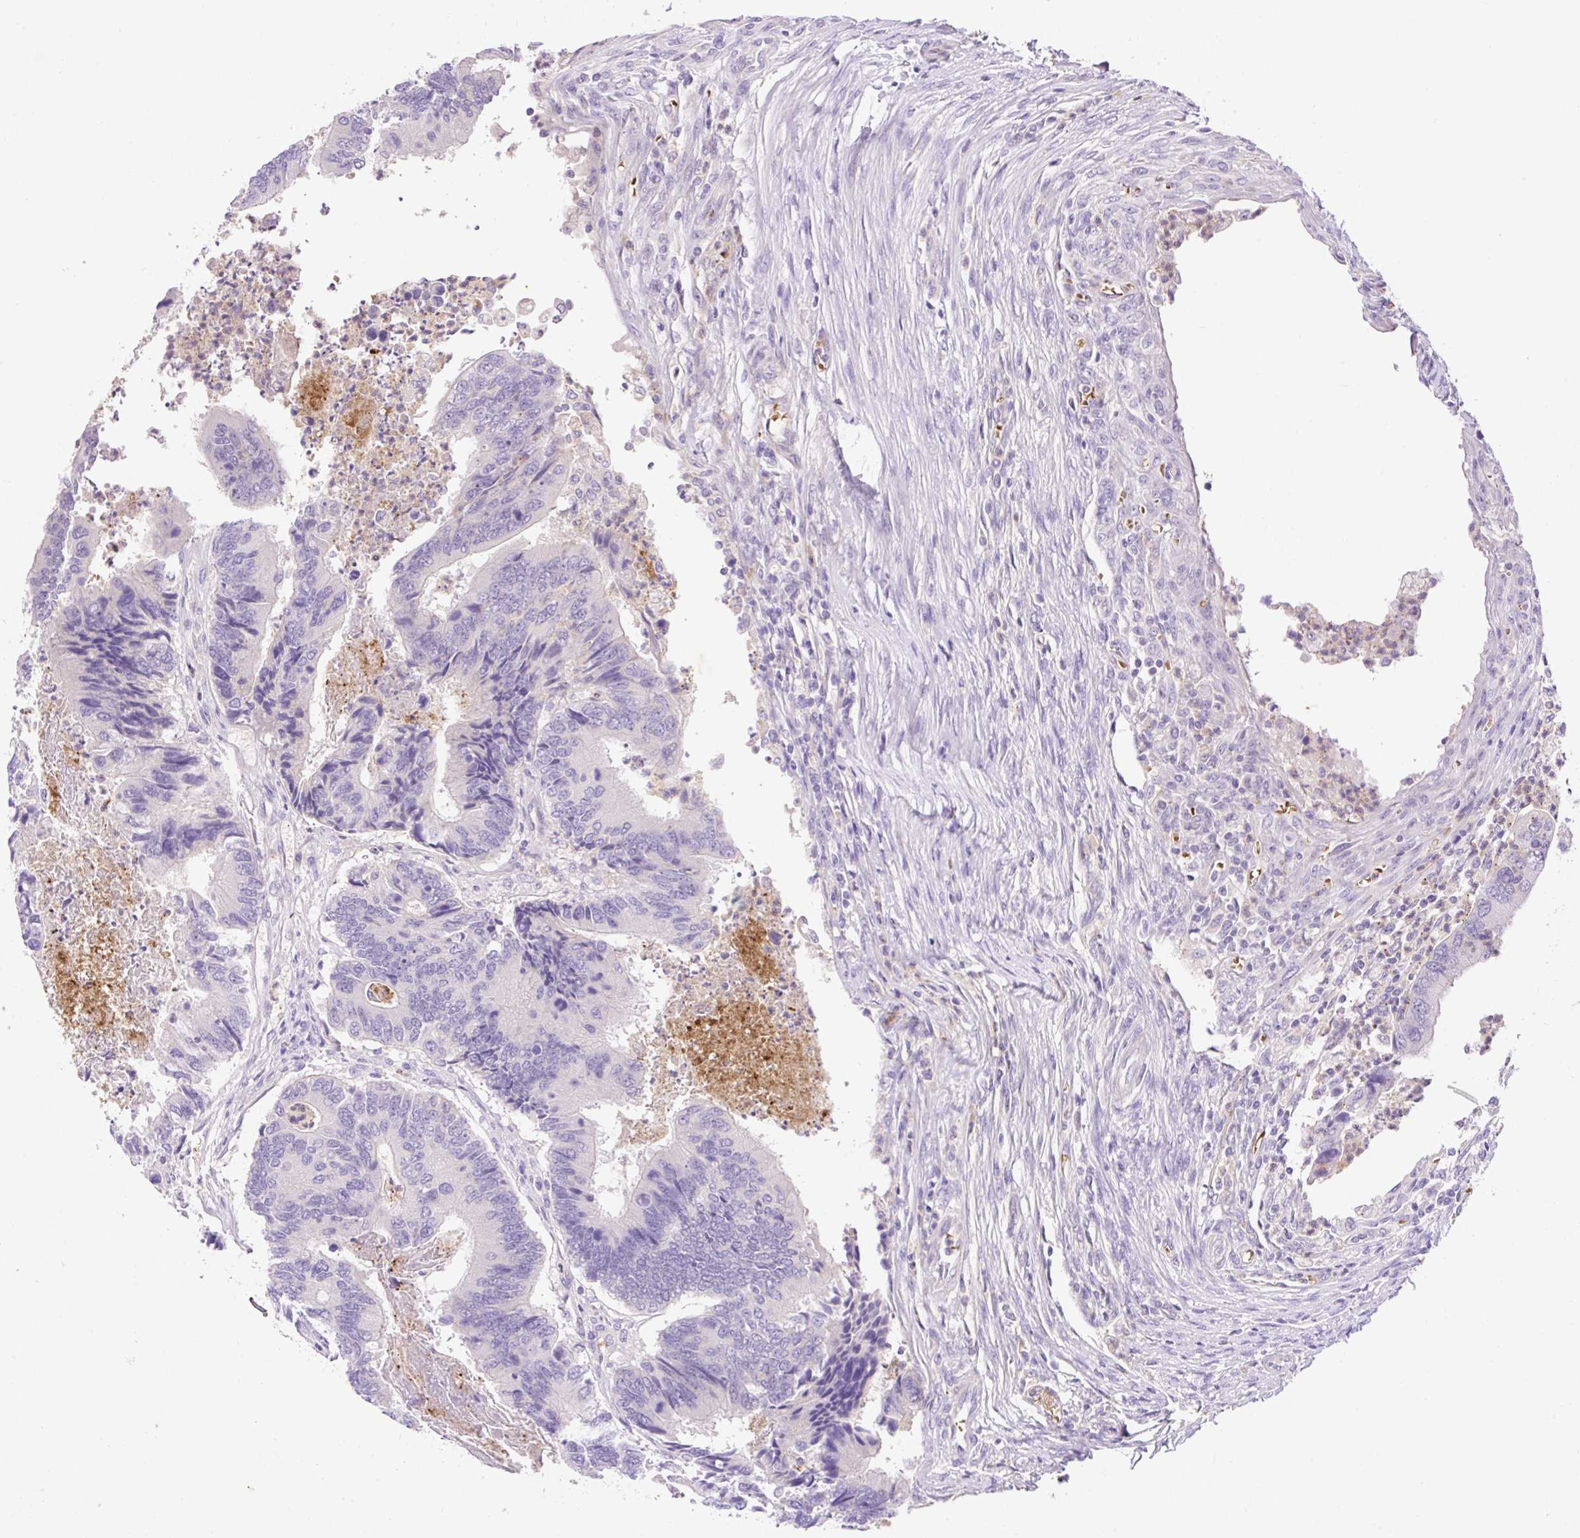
{"staining": {"intensity": "negative", "quantity": "none", "location": "none"}, "tissue": "colorectal cancer", "cell_type": "Tumor cells", "image_type": "cancer", "snomed": [{"axis": "morphology", "description": "Adenocarcinoma, NOS"}, {"axis": "topography", "description": "Colon"}], "caption": "IHC histopathology image of neoplastic tissue: human colorectal cancer stained with DAB (3,3'-diaminobenzidine) demonstrates no significant protein positivity in tumor cells. Brightfield microscopy of immunohistochemistry (IHC) stained with DAB (3,3'-diaminobenzidine) (brown) and hematoxylin (blue), captured at high magnification.", "gene": "LHFPL5", "patient": {"sex": "female", "age": 67}}